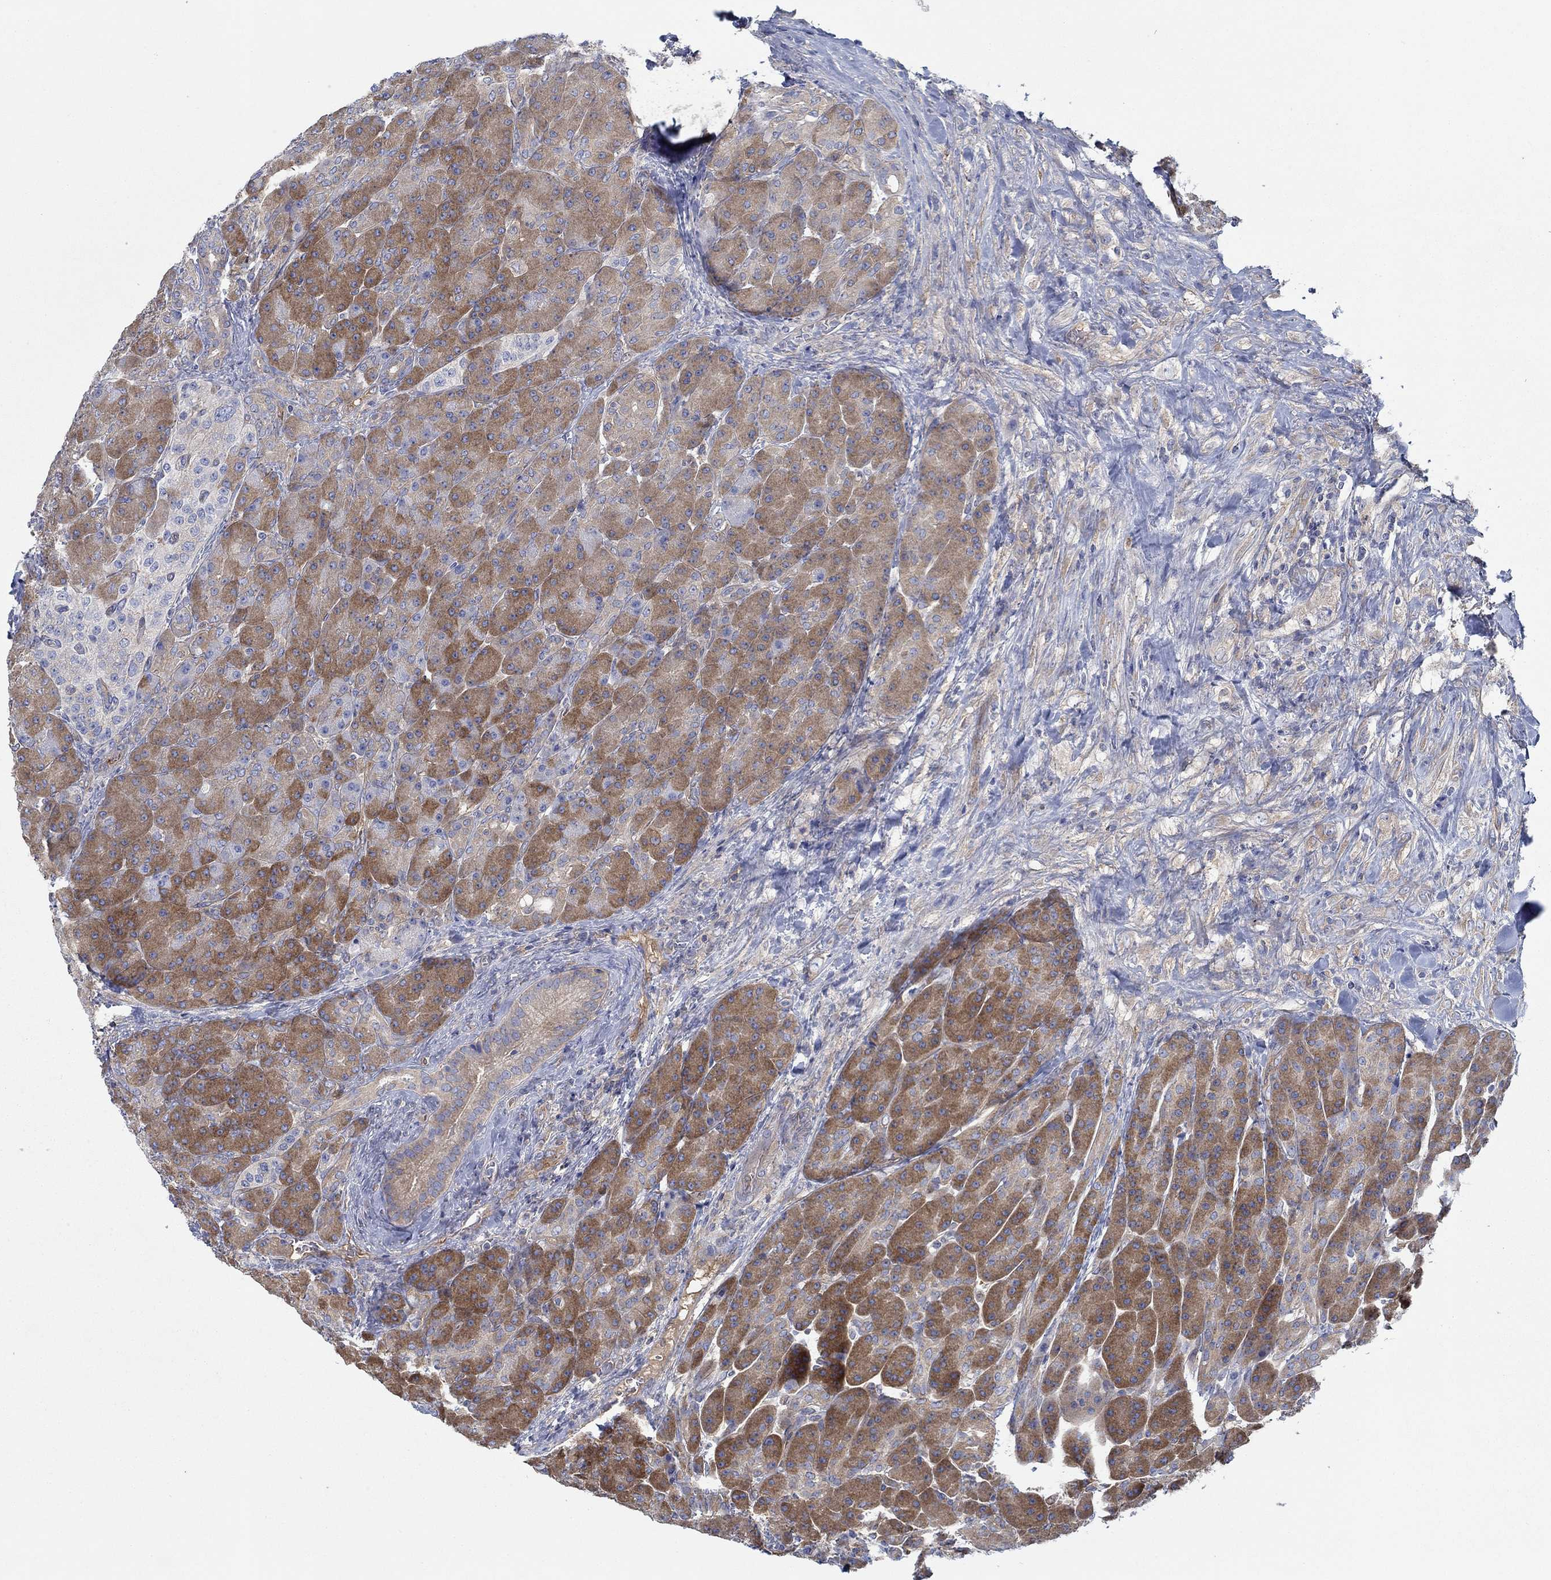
{"staining": {"intensity": "strong", "quantity": "25%-75%", "location": "cytoplasmic/membranous"}, "tissue": "pancreas", "cell_type": "Exocrine glandular cells", "image_type": "normal", "snomed": [{"axis": "morphology", "description": "Normal tissue, NOS"}, {"axis": "topography", "description": "Pancreas"}], "caption": "Exocrine glandular cells display high levels of strong cytoplasmic/membranous expression in approximately 25%-75% of cells in unremarkable pancreas.", "gene": "SPAG9", "patient": {"sex": "male", "age": 70}}